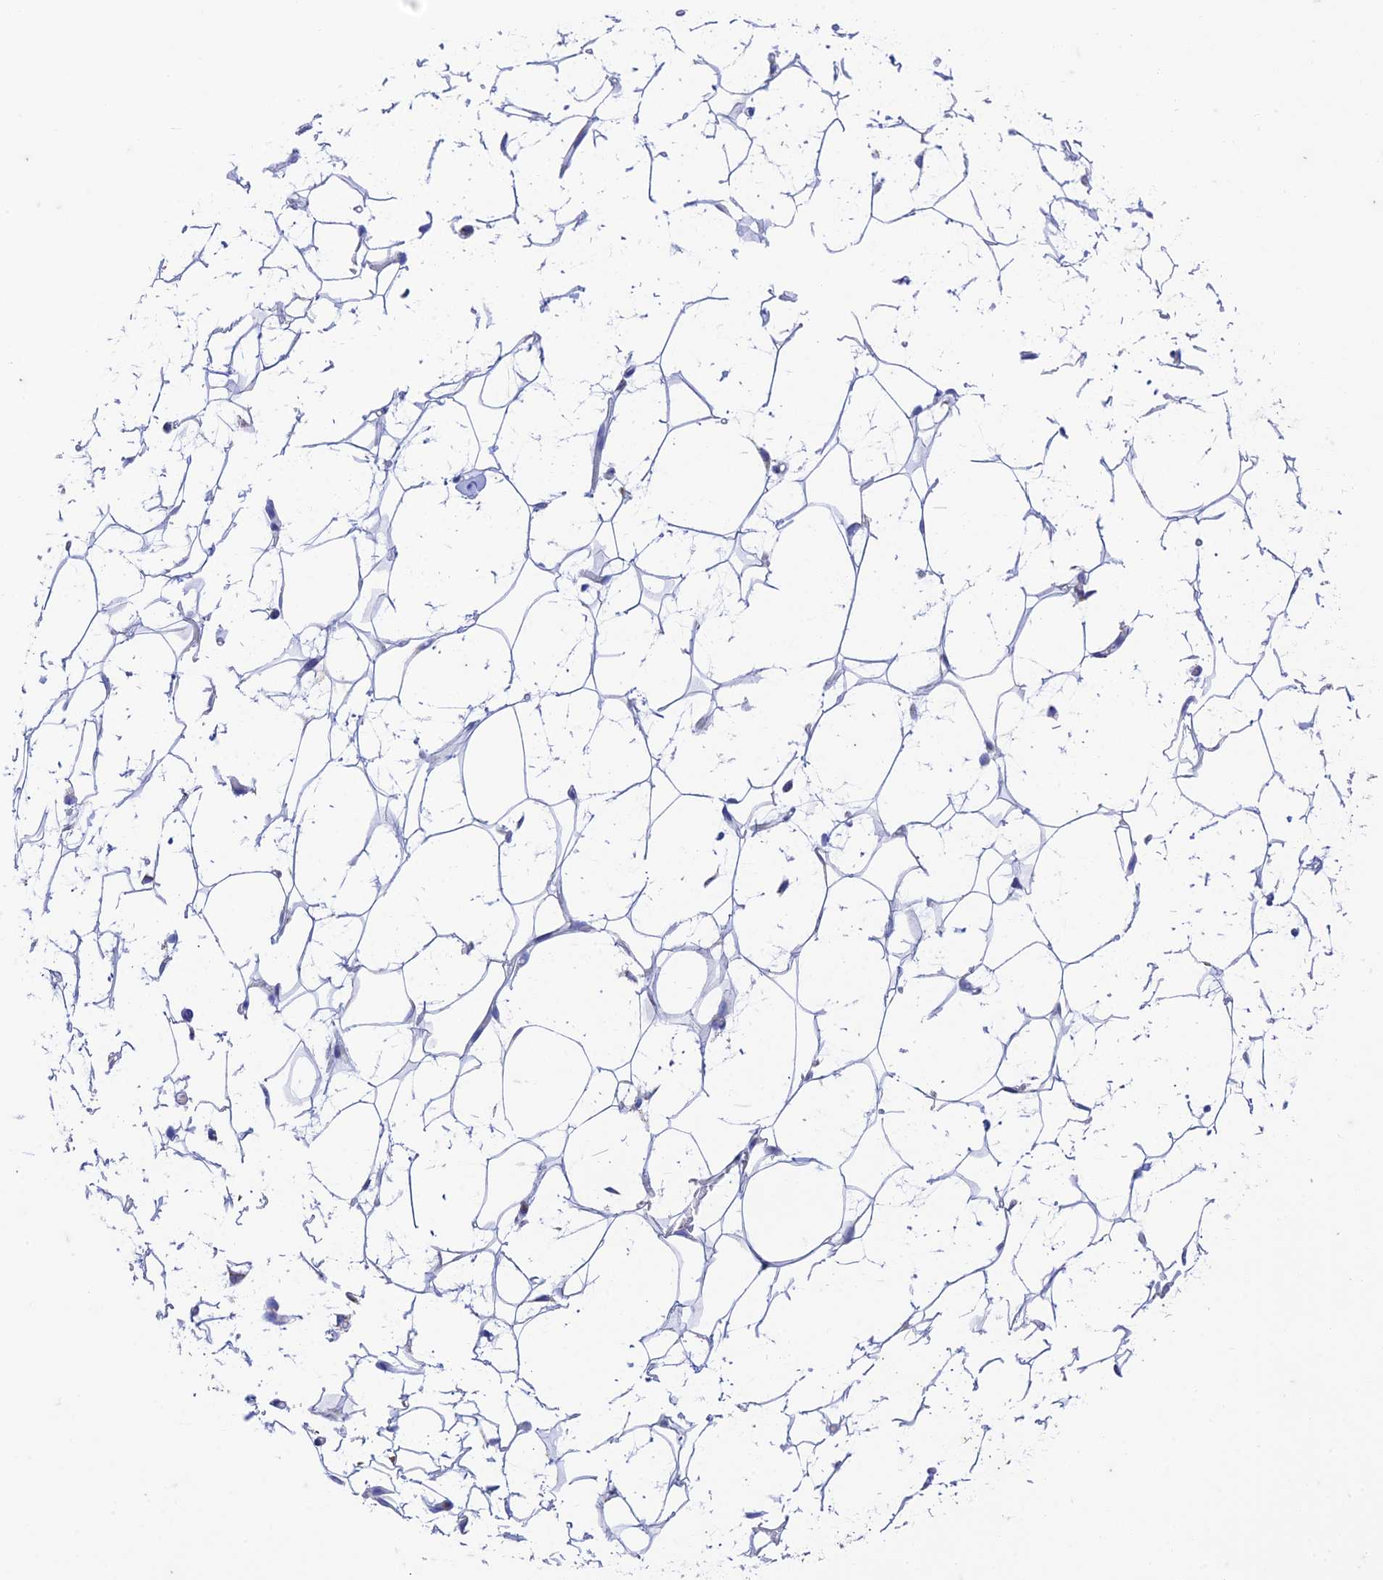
{"staining": {"intensity": "negative", "quantity": "none", "location": "none"}, "tissue": "adipose tissue", "cell_type": "Adipocytes", "image_type": "normal", "snomed": [{"axis": "morphology", "description": "Normal tissue, NOS"}, {"axis": "topography", "description": "Breast"}], "caption": "Protein analysis of normal adipose tissue reveals no significant expression in adipocytes. Brightfield microscopy of IHC stained with DAB (3,3'-diaminobenzidine) (brown) and hematoxylin (blue), captured at high magnification.", "gene": "ZNF181", "patient": {"sex": "female", "age": 26}}